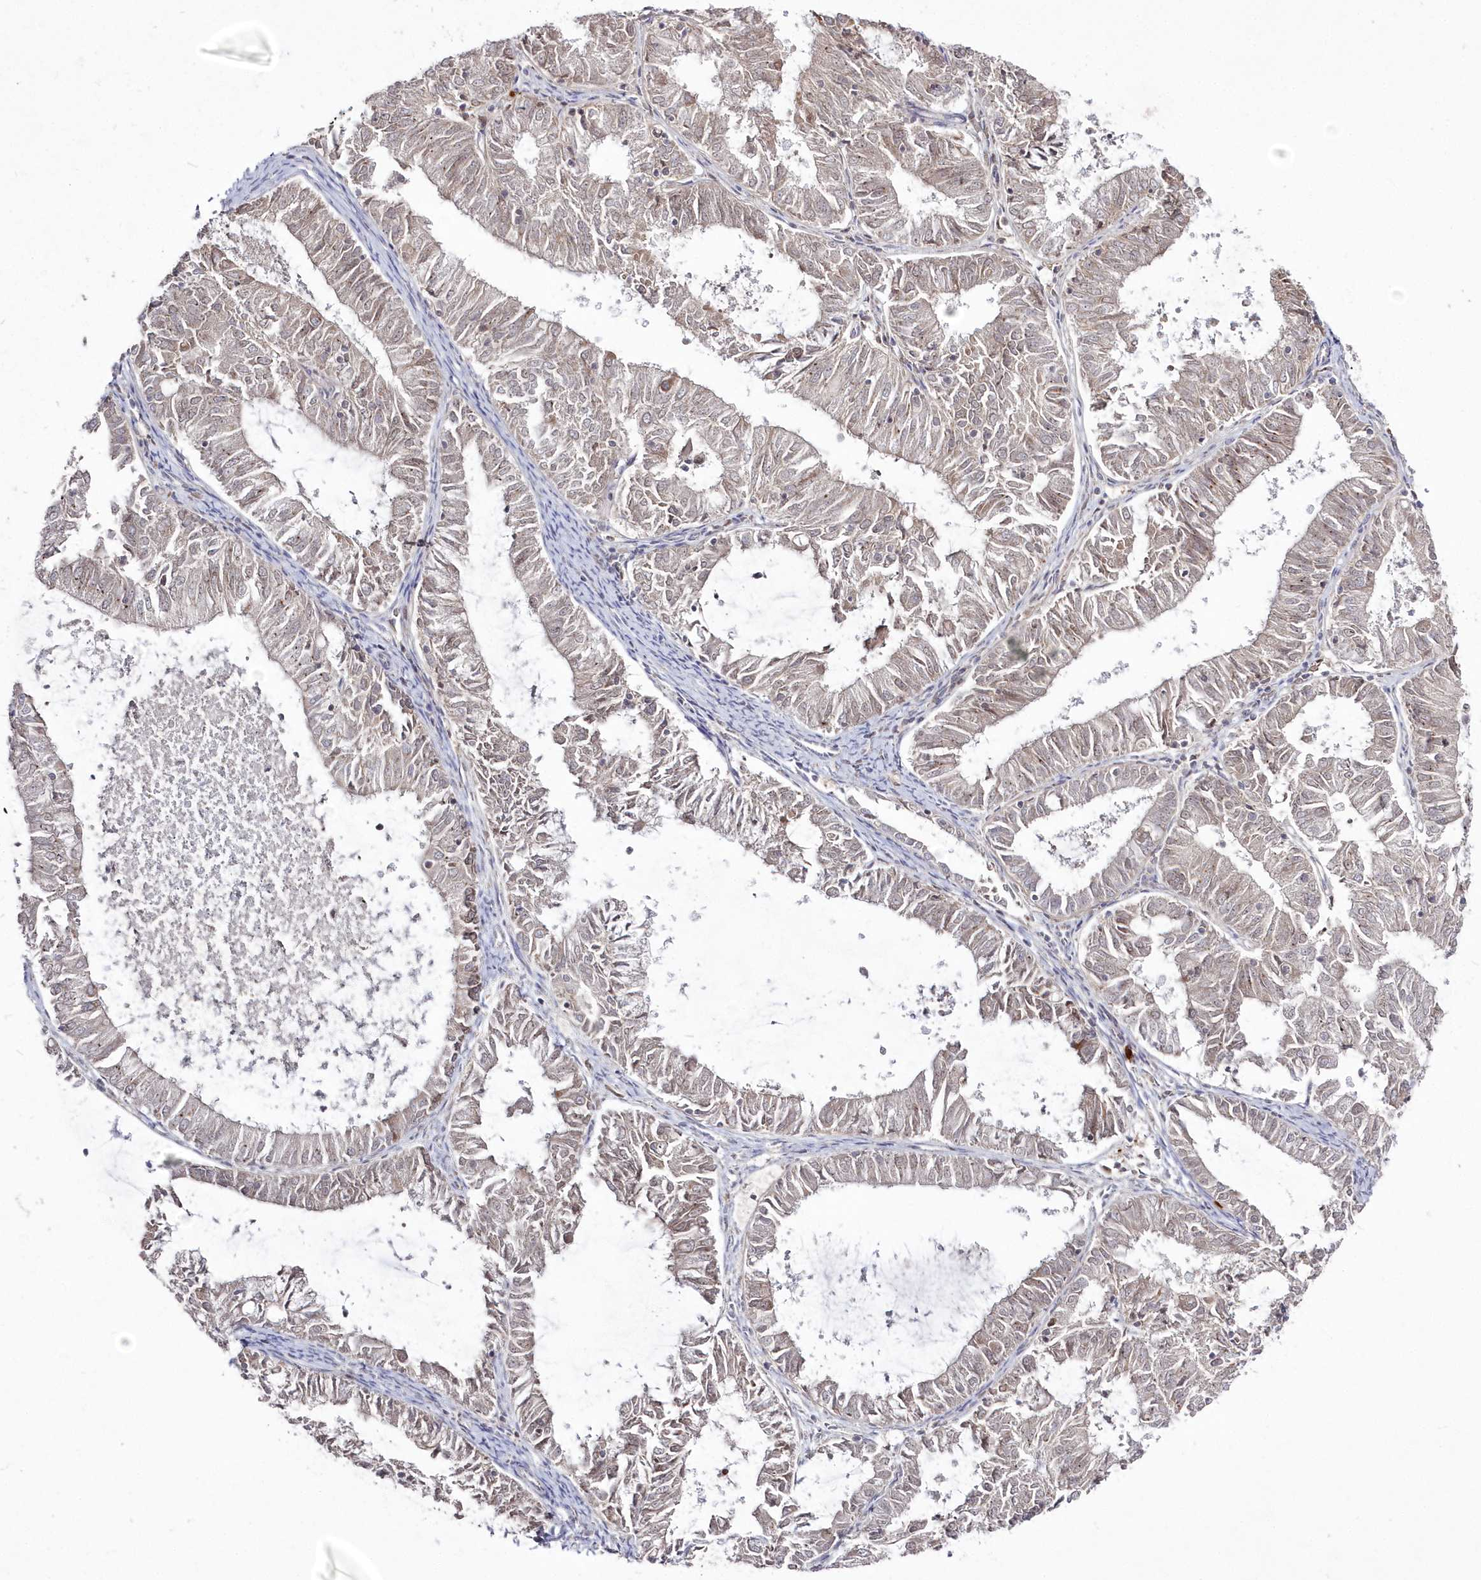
{"staining": {"intensity": "weak", "quantity": "<25%", "location": "cytoplasmic/membranous"}, "tissue": "endometrial cancer", "cell_type": "Tumor cells", "image_type": "cancer", "snomed": [{"axis": "morphology", "description": "Adenocarcinoma, NOS"}, {"axis": "topography", "description": "Endometrium"}], "caption": "Immunohistochemical staining of human endometrial cancer (adenocarcinoma) exhibits no significant expression in tumor cells.", "gene": "ARSB", "patient": {"sex": "female", "age": 57}}